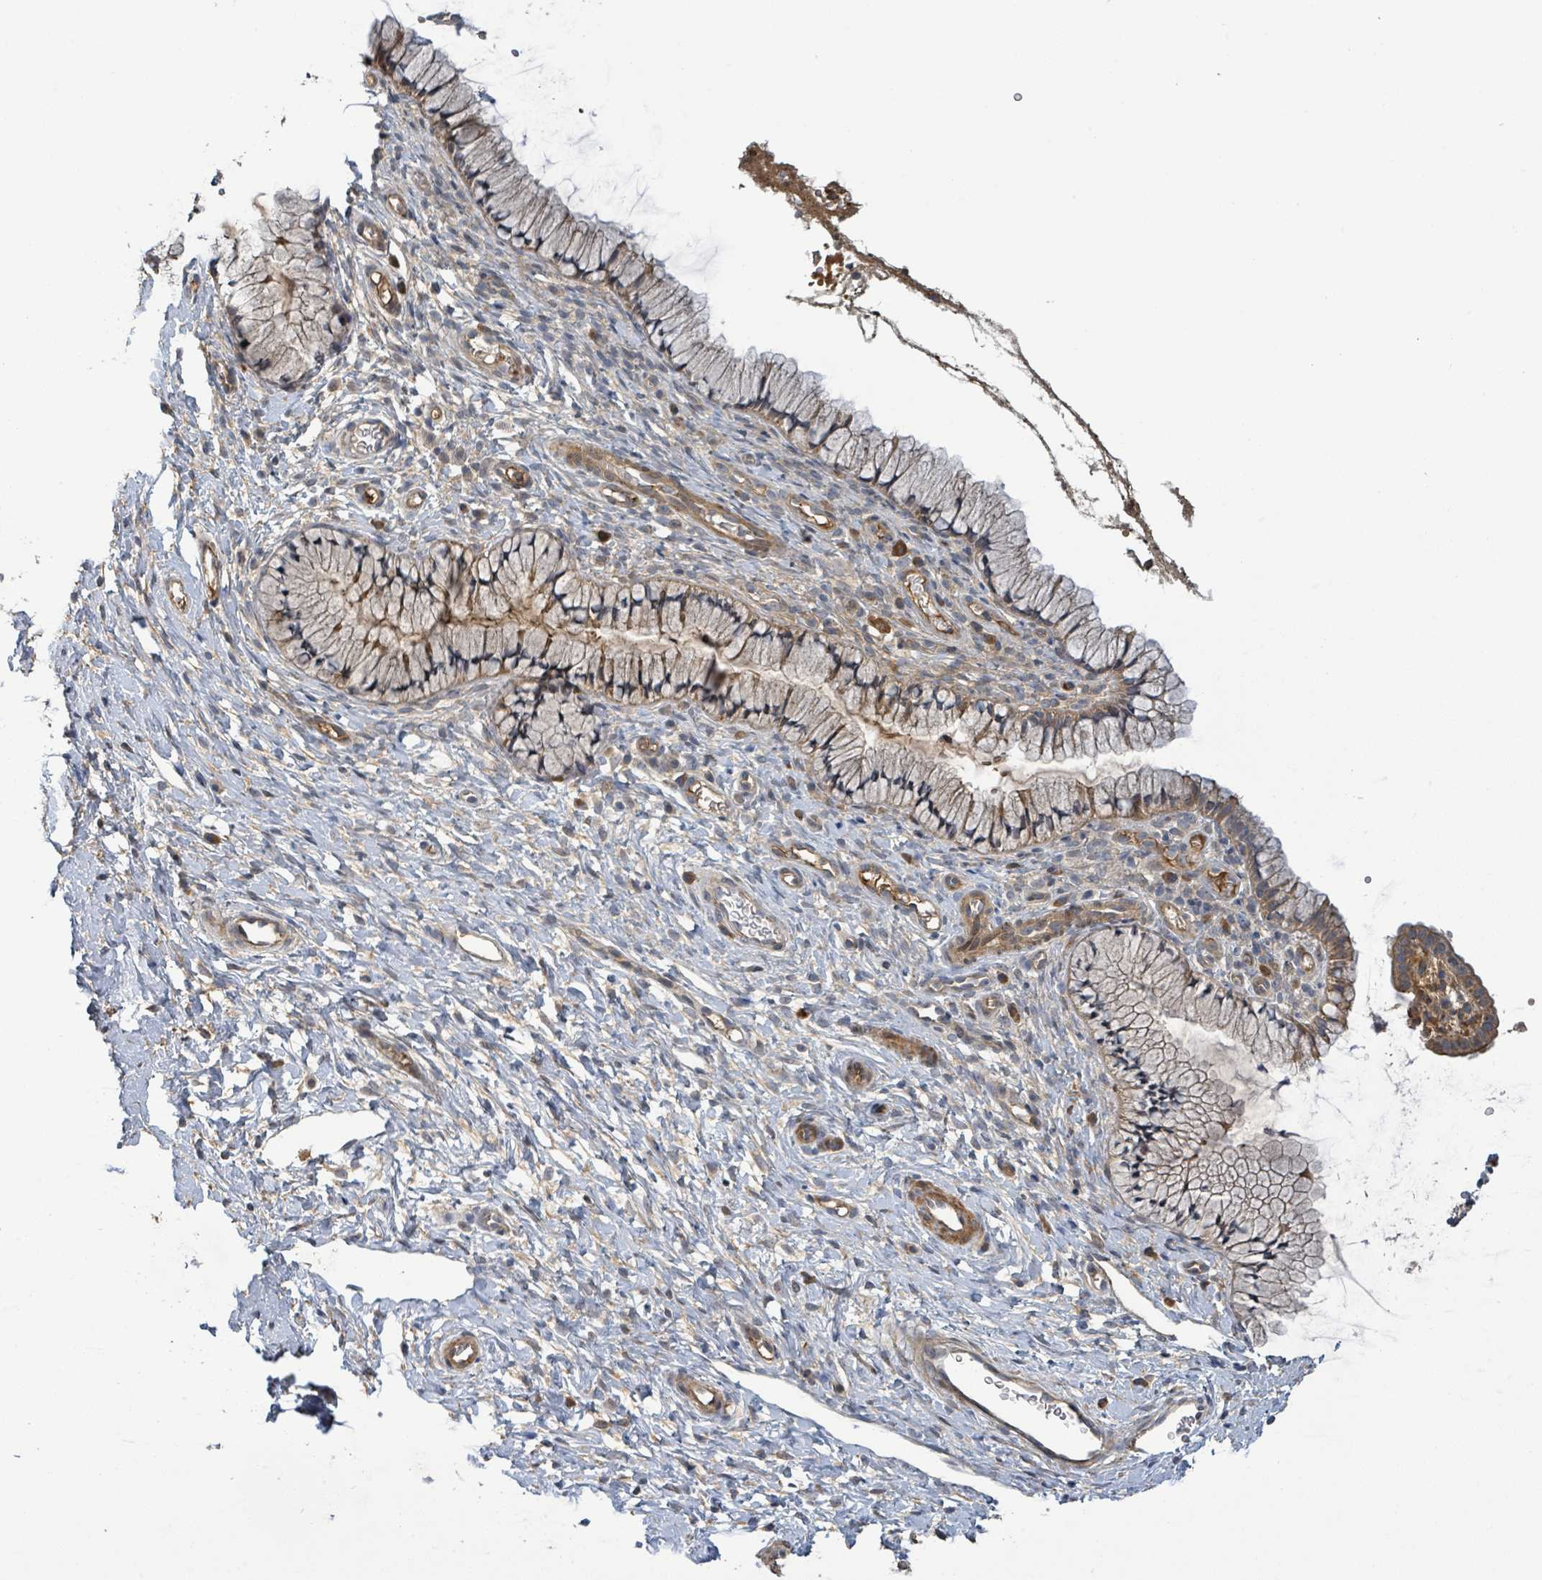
{"staining": {"intensity": "weak", "quantity": "25%-75%", "location": "cytoplasmic/membranous"}, "tissue": "cervix", "cell_type": "Glandular cells", "image_type": "normal", "snomed": [{"axis": "morphology", "description": "Normal tissue, NOS"}, {"axis": "topography", "description": "Cervix"}], "caption": "IHC histopathology image of normal human cervix stained for a protein (brown), which shows low levels of weak cytoplasmic/membranous expression in about 25%-75% of glandular cells.", "gene": "STARD4", "patient": {"sex": "female", "age": 36}}